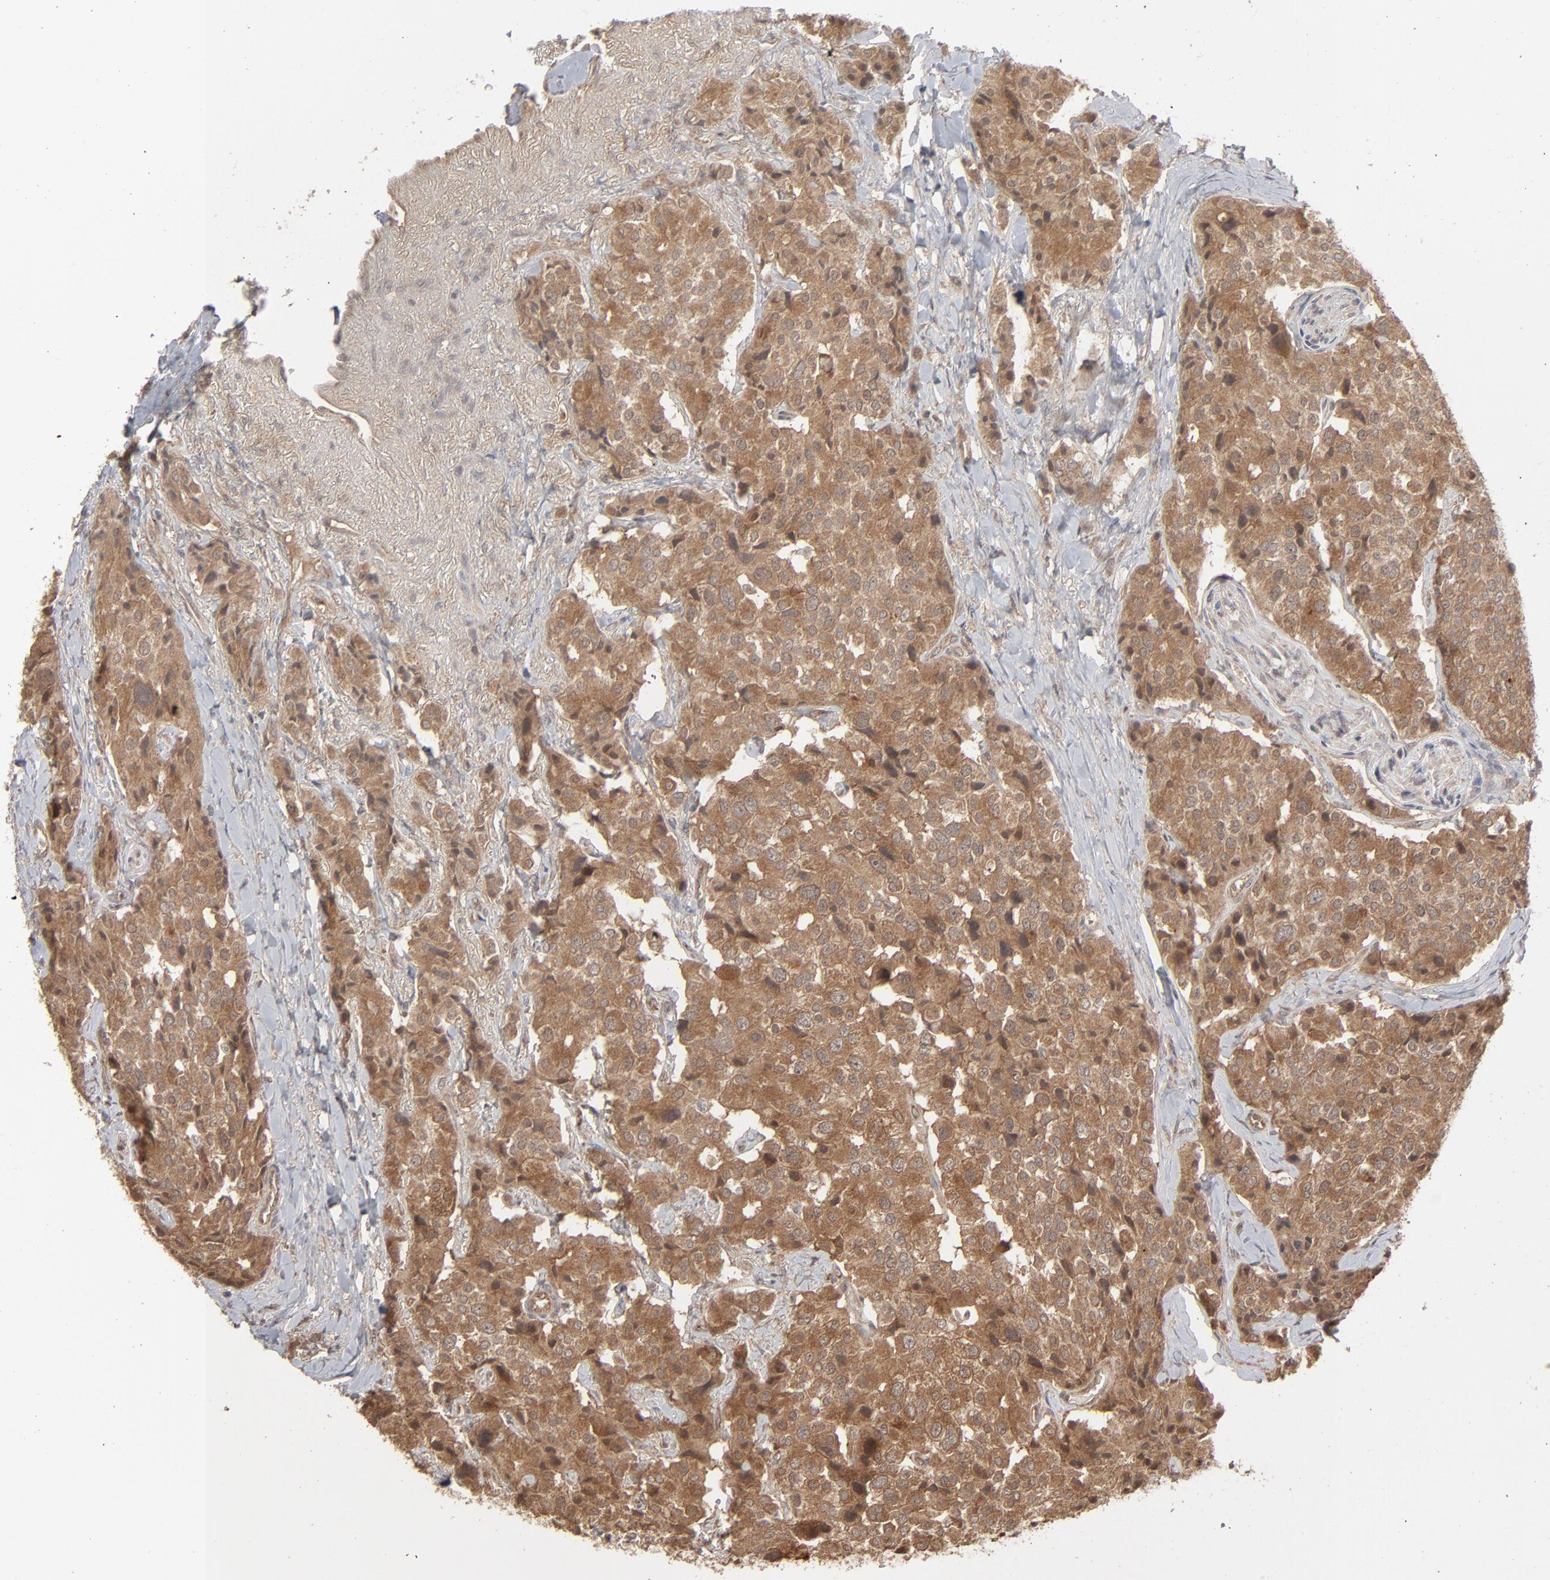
{"staining": {"intensity": "moderate", "quantity": ">75%", "location": "cytoplasmic/membranous"}, "tissue": "carcinoid", "cell_type": "Tumor cells", "image_type": "cancer", "snomed": [{"axis": "morphology", "description": "Carcinoid, malignant, NOS"}, {"axis": "topography", "description": "Colon"}], "caption": "This is an image of immunohistochemistry (IHC) staining of carcinoid (malignant), which shows moderate staining in the cytoplasmic/membranous of tumor cells.", "gene": "SCFD1", "patient": {"sex": "female", "age": 61}}